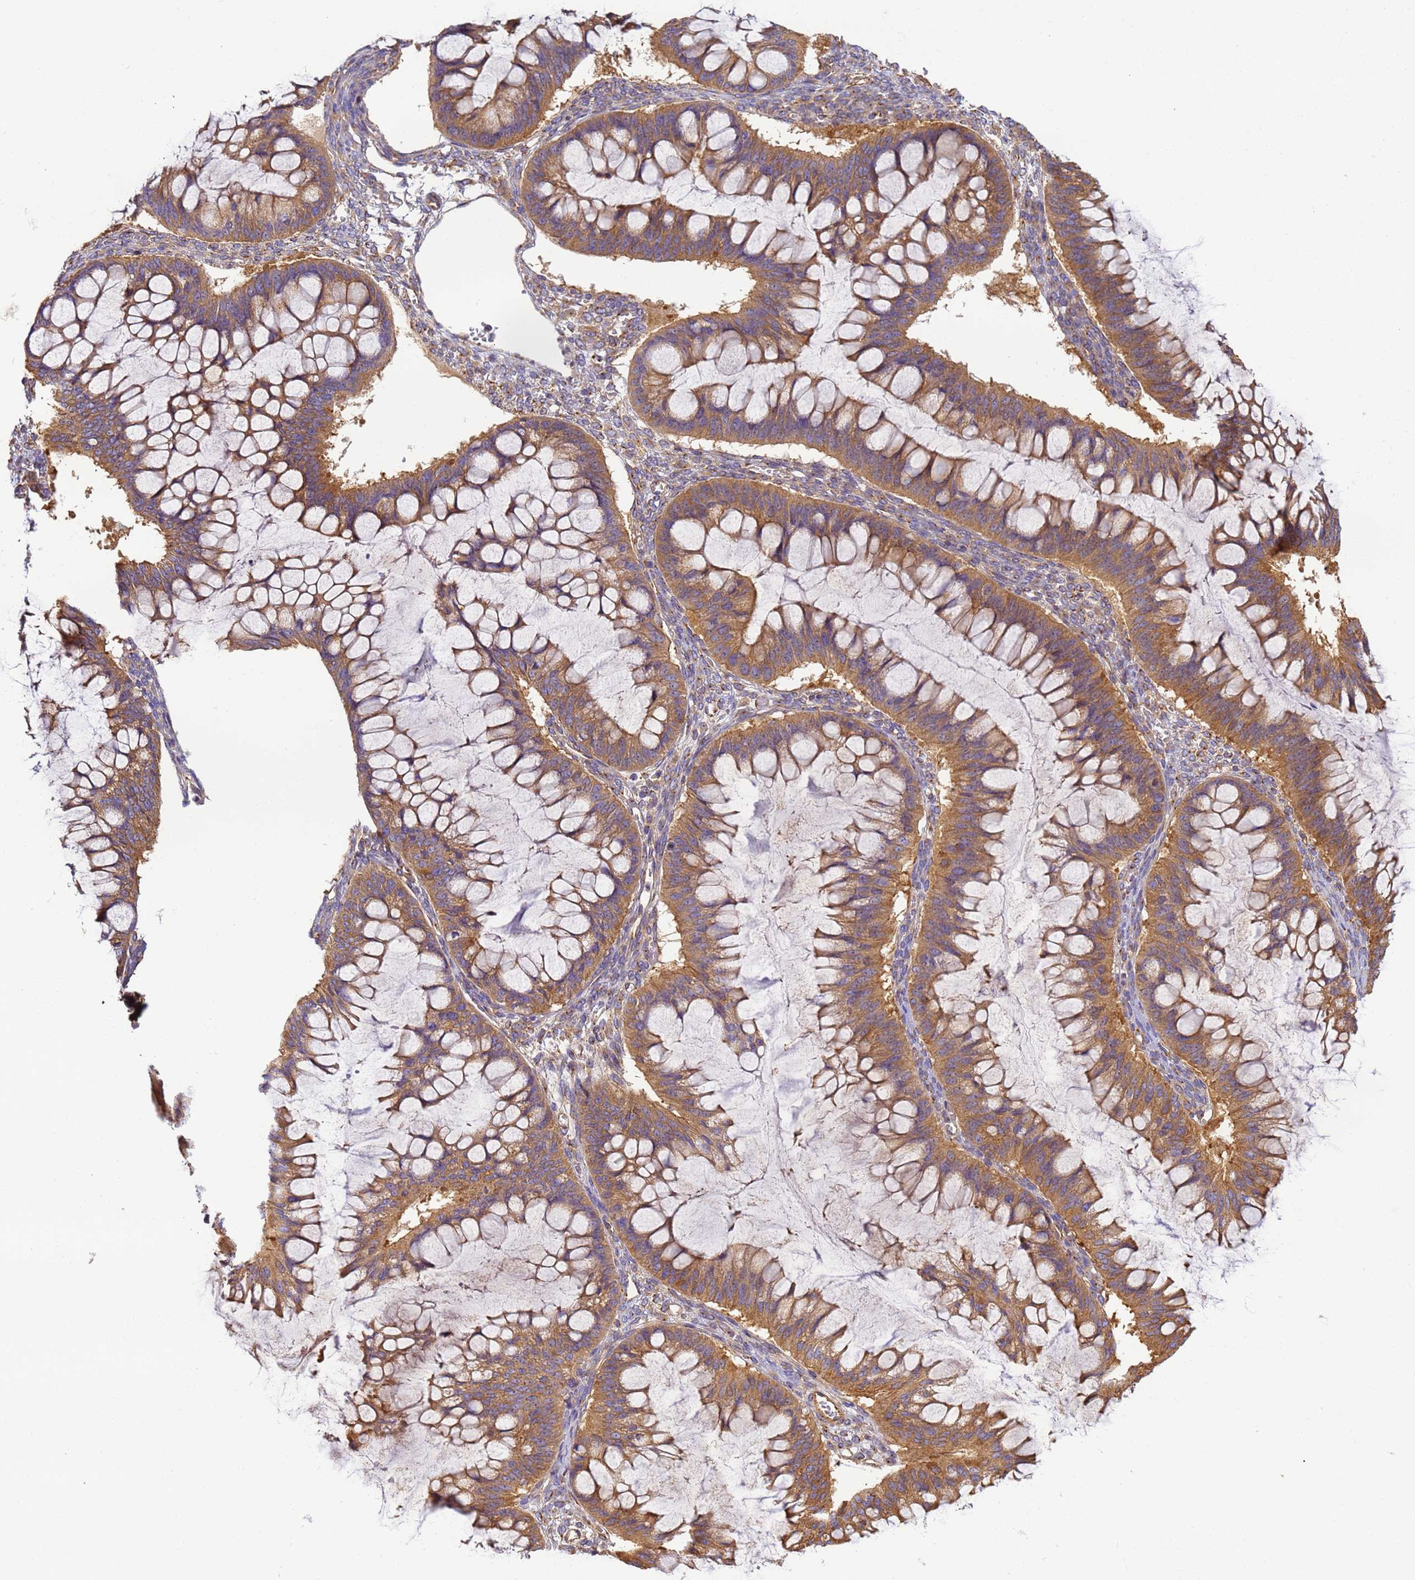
{"staining": {"intensity": "moderate", "quantity": ">75%", "location": "cytoplasmic/membranous"}, "tissue": "ovarian cancer", "cell_type": "Tumor cells", "image_type": "cancer", "snomed": [{"axis": "morphology", "description": "Cystadenocarcinoma, mucinous, NOS"}, {"axis": "topography", "description": "Ovary"}], "caption": "An image of ovarian cancer (mucinous cystadenocarcinoma) stained for a protein displays moderate cytoplasmic/membranous brown staining in tumor cells.", "gene": "DYNC1I2", "patient": {"sex": "female", "age": 73}}